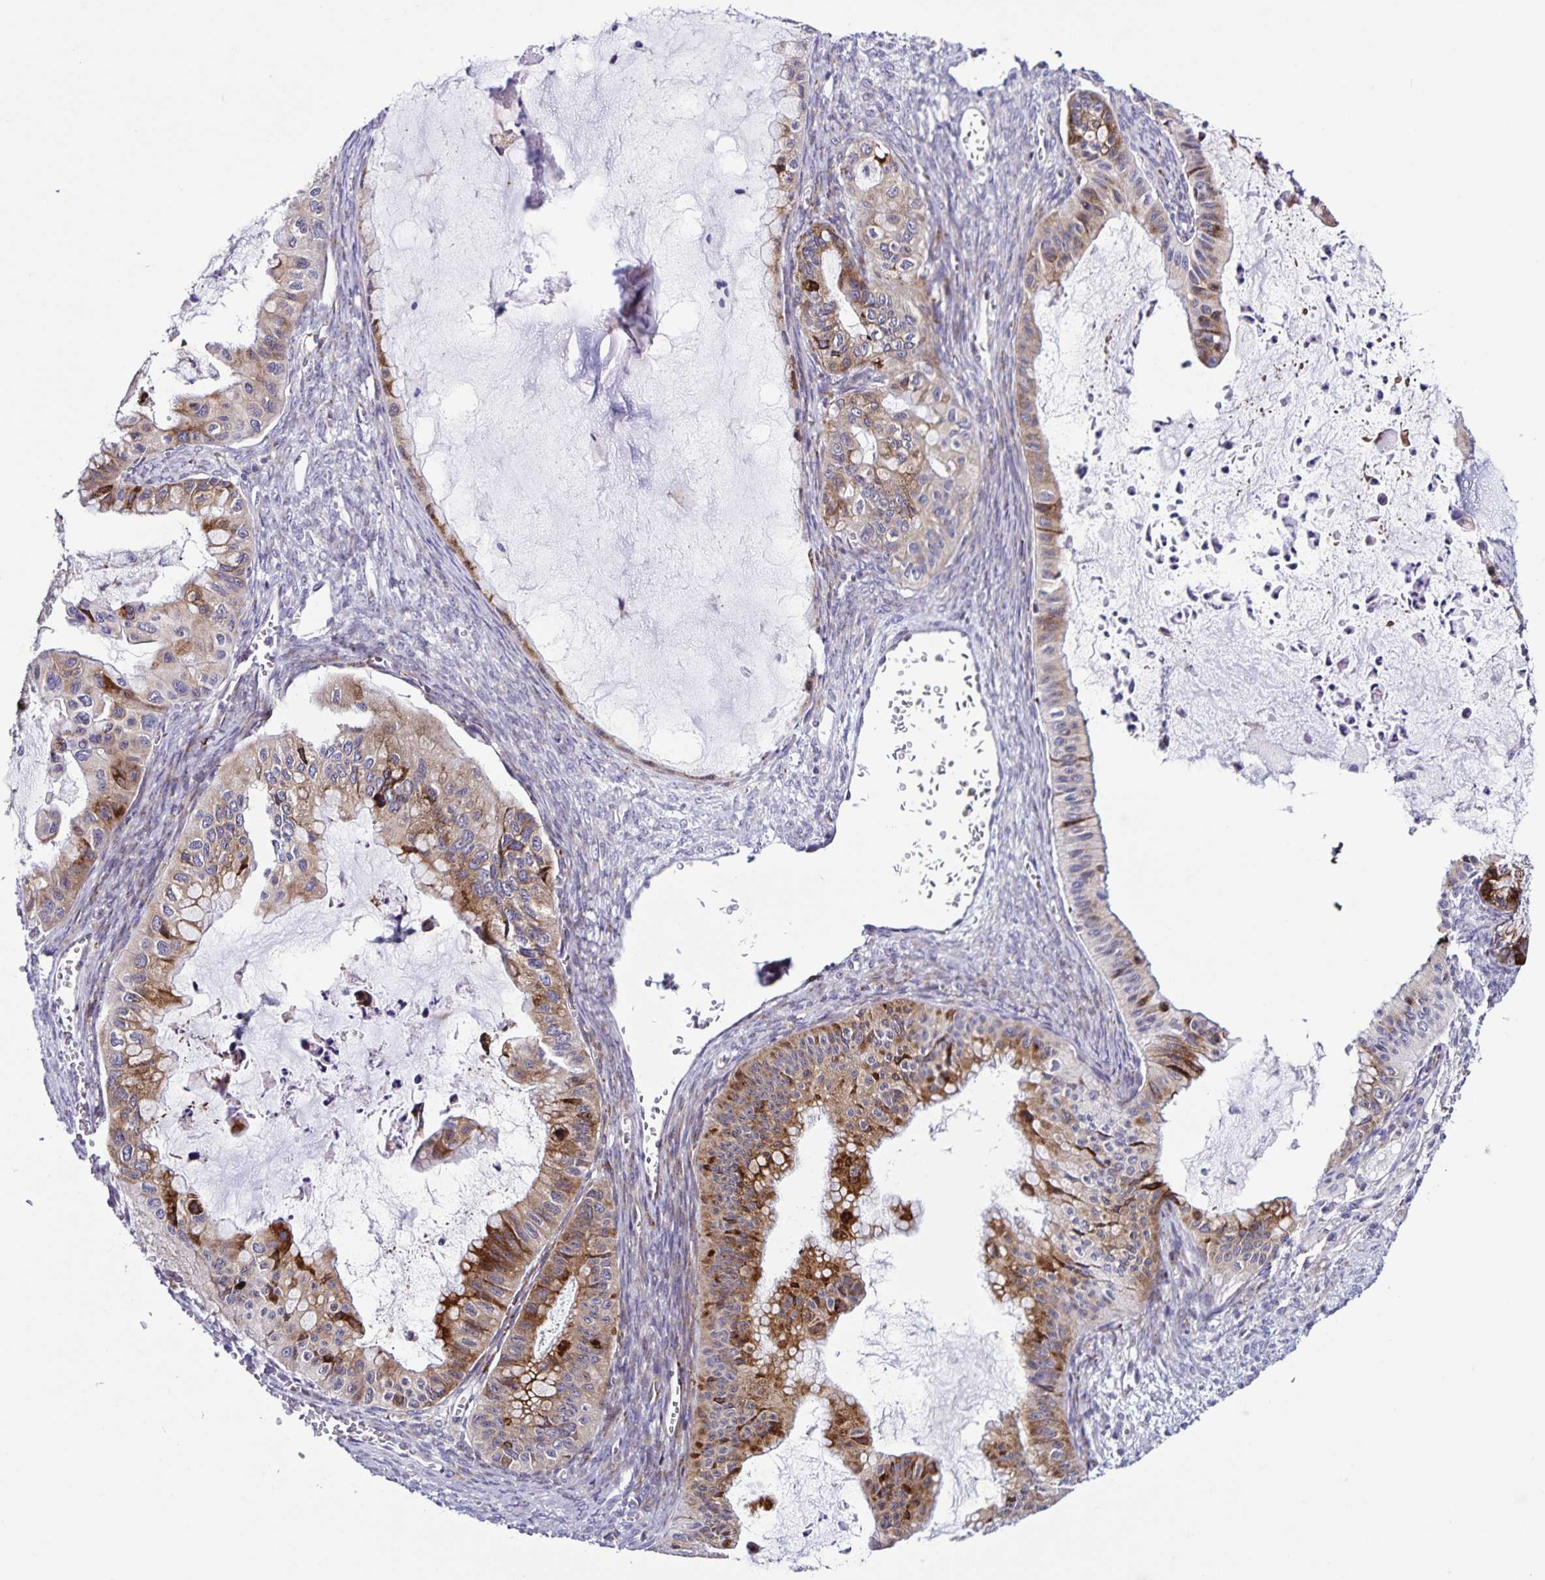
{"staining": {"intensity": "moderate", "quantity": "25%-75%", "location": "cytoplasmic/membranous"}, "tissue": "ovarian cancer", "cell_type": "Tumor cells", "image_type": "cancer", "snomed": [{"axis": "morphology", "description": "Cystadenocarcinoma, mucinous, NOS"}, {"axis": "topography", "description": "Ovary"}], "caption": "About 25%-75% of tumor cells in human ovarian cancer show moderate cytoplasmic/membranous protein staining as visualized by brown immunohistochemical staining.", "gene": "OSBPL5", "patient": {"sex": "female", "age": 72}}